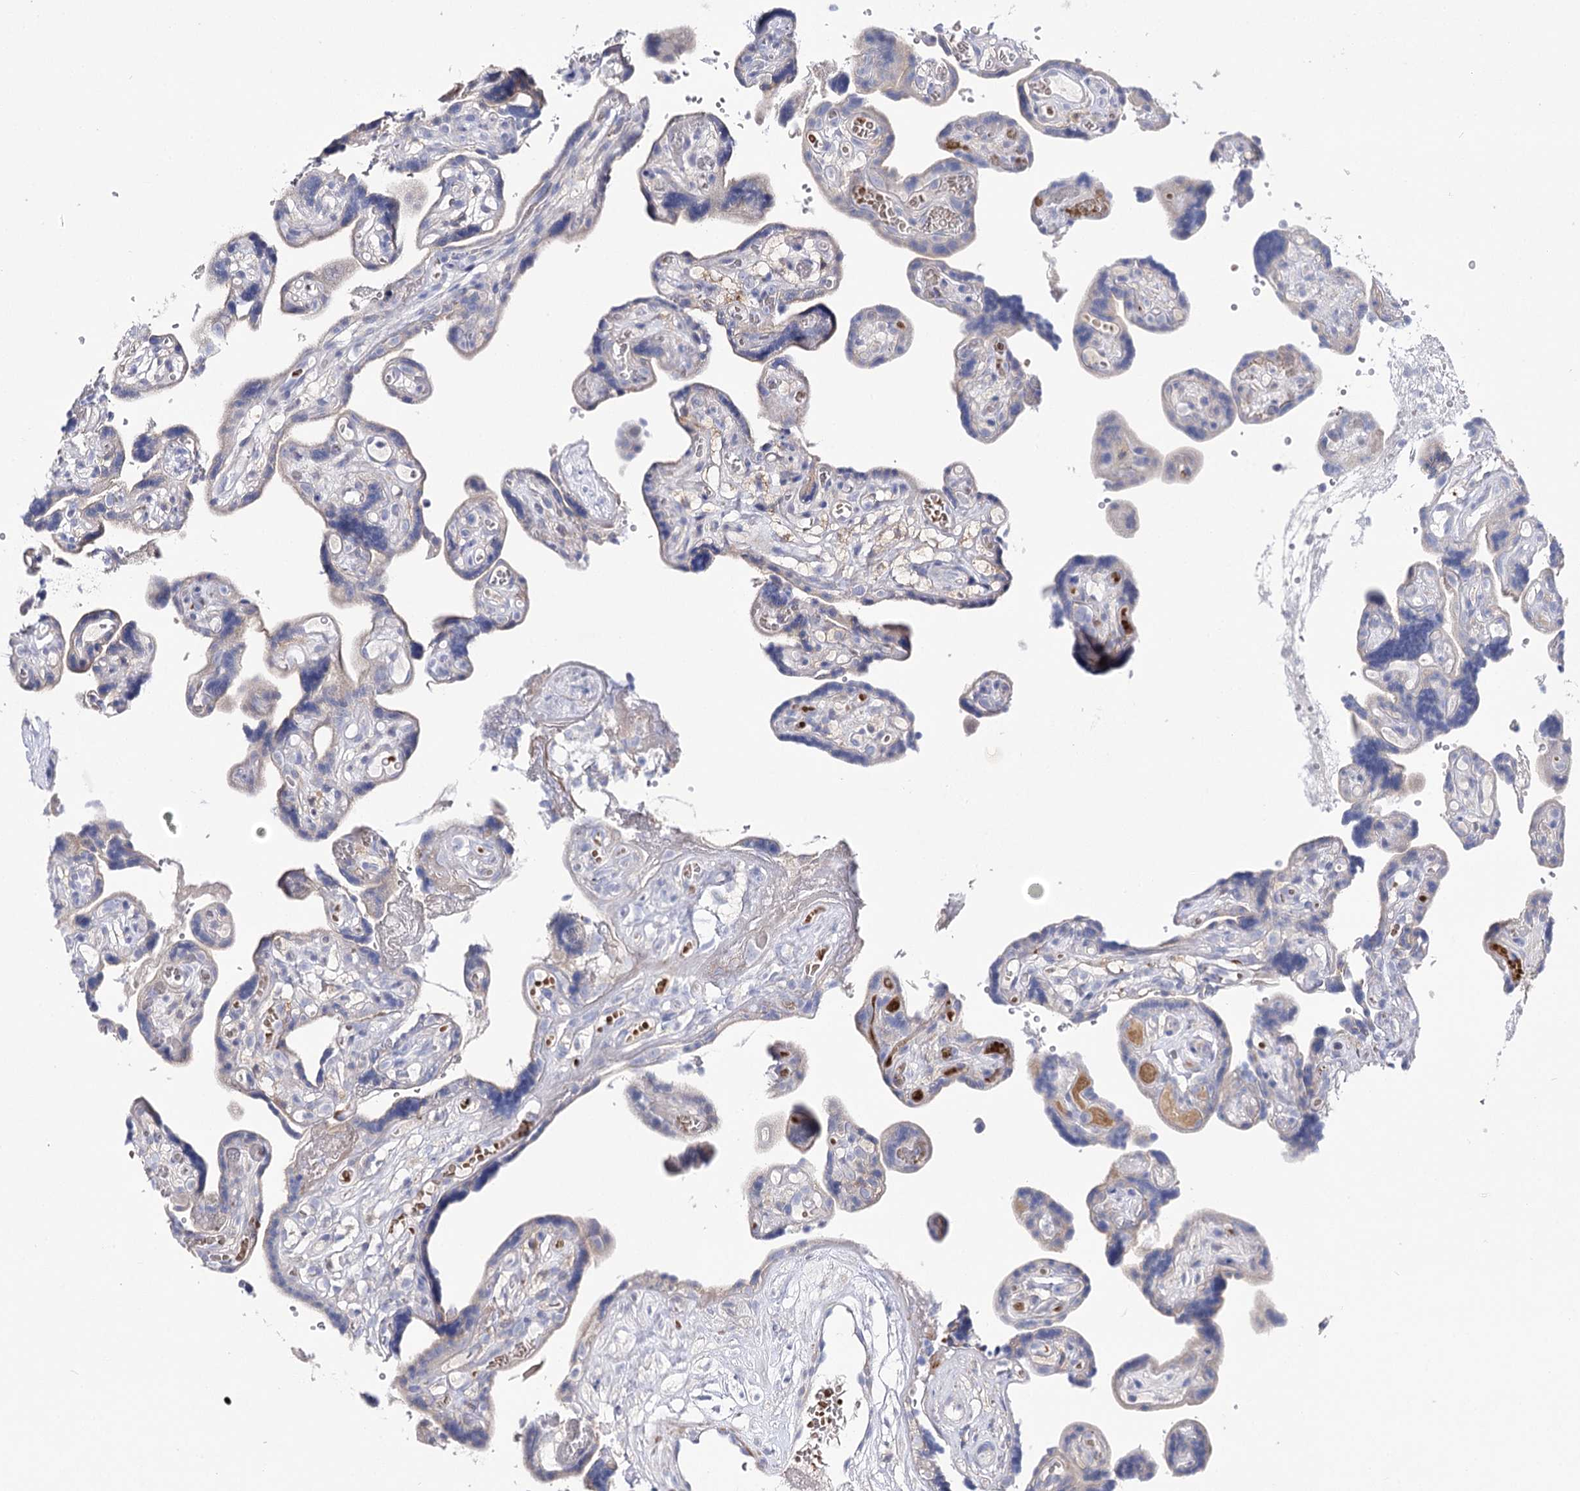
{"staining": {"intensity": "negative", "quantity": "none", "location": "none"}, "tissue": "placenta", "cell_type": "Trophoblastic cells", "image_type": "normal", "snomed": [{"axis": "morphology", "description": "Normal tissue, NOS"}, {"axis": "topography", "description": "Placenta"}], "caption": "This is a micrograph of immunohistochemistry staining of normal placenta, which shows no staining in trophoblastic cells.", "gene": "NRAP", "patient": {"sex": "female", "age": 30}}